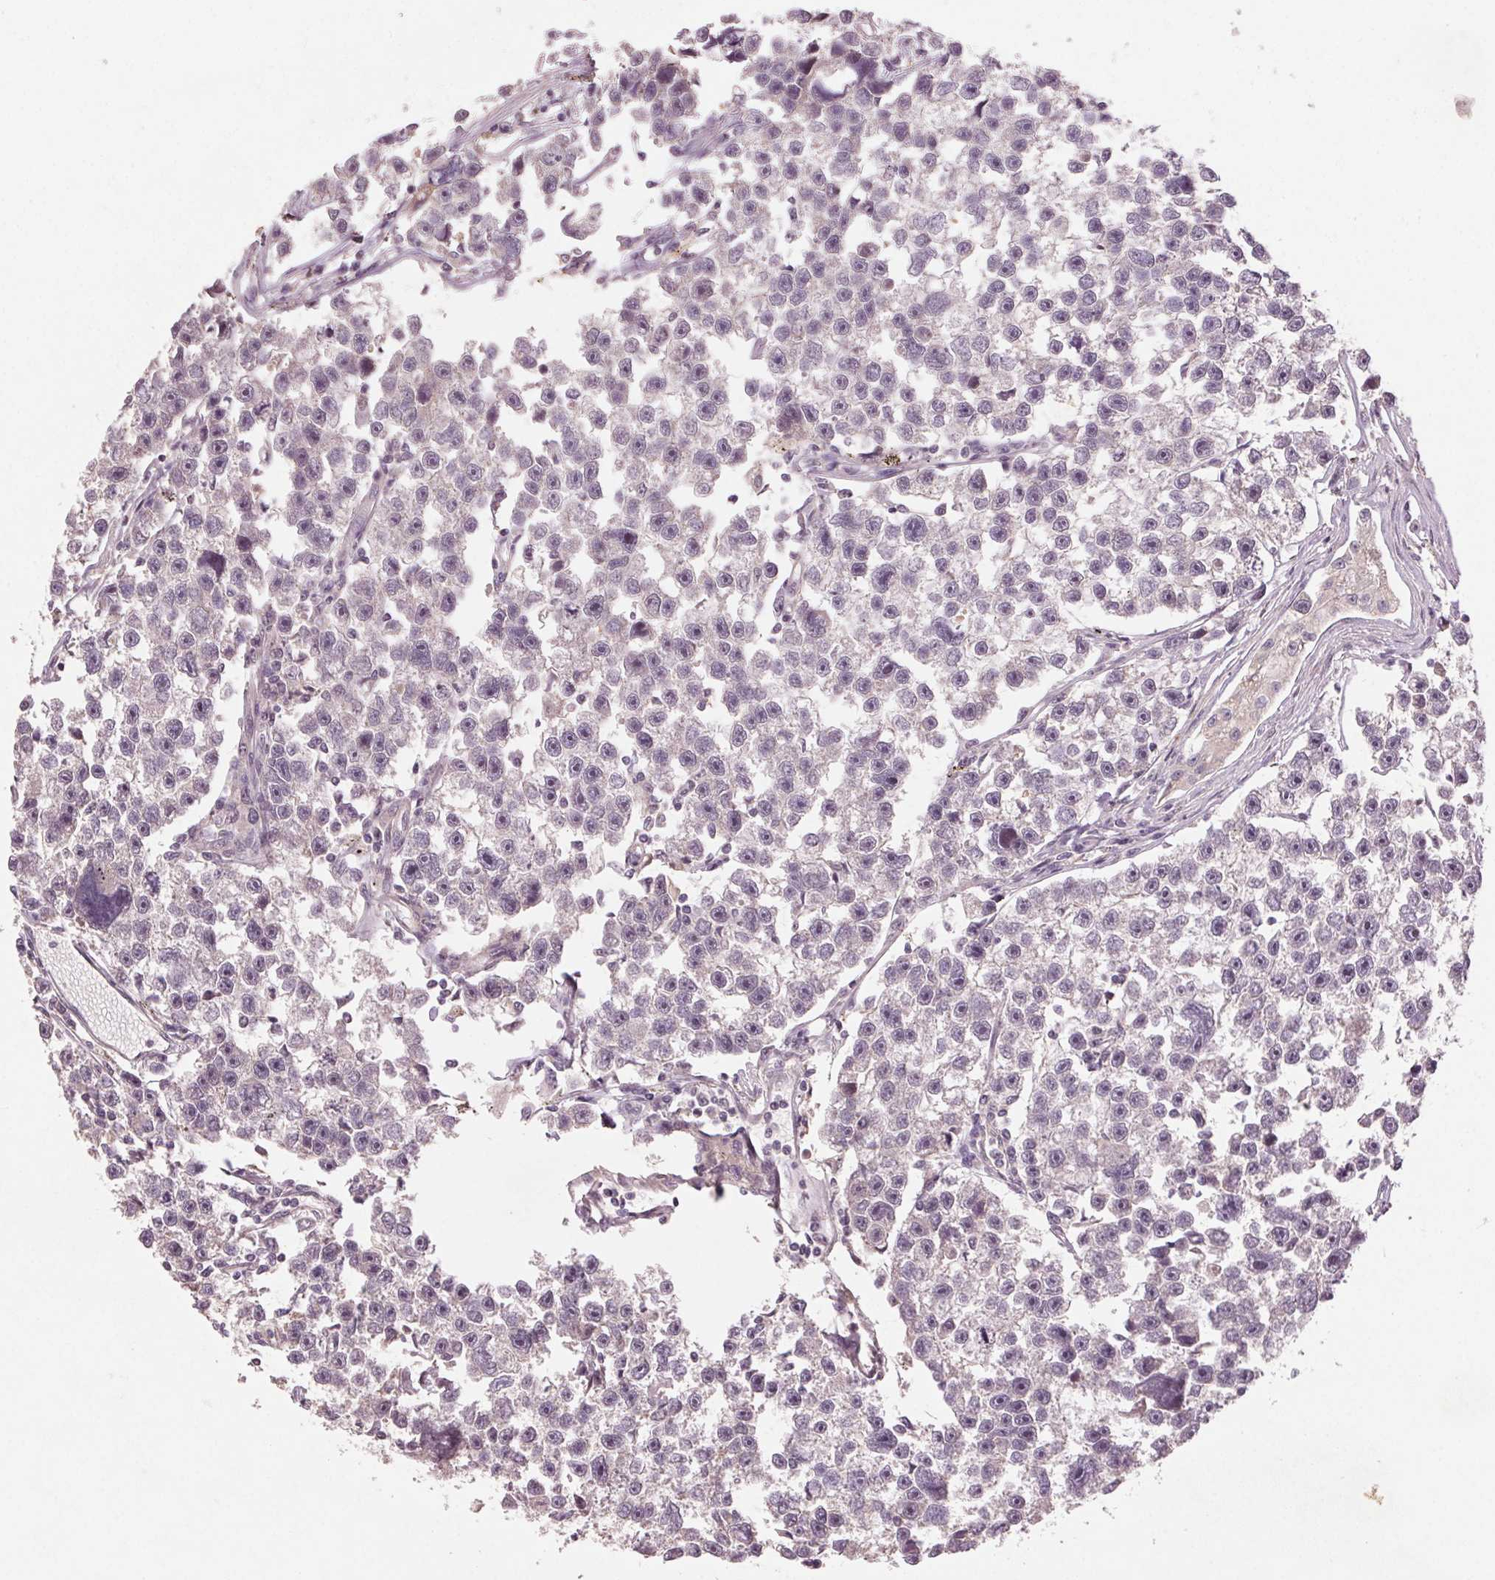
{"staining": {"intensity": "negative", "quantity": "none", "location": "none"}, "tissue": "testis cancer", "cell_type": "Tumor cells", "image_type": "cancer", "snomed": [{"axis": "morphology", "description": "Seminoma, NOS"}, {"axis": "topography", "description": "Testis"}], "caption": "Protein analysis of testis cancer exhibits no significant positivity in tumor cells.", "gene": "SMLR1", "patient": {"sex": "male", "age": 26}}